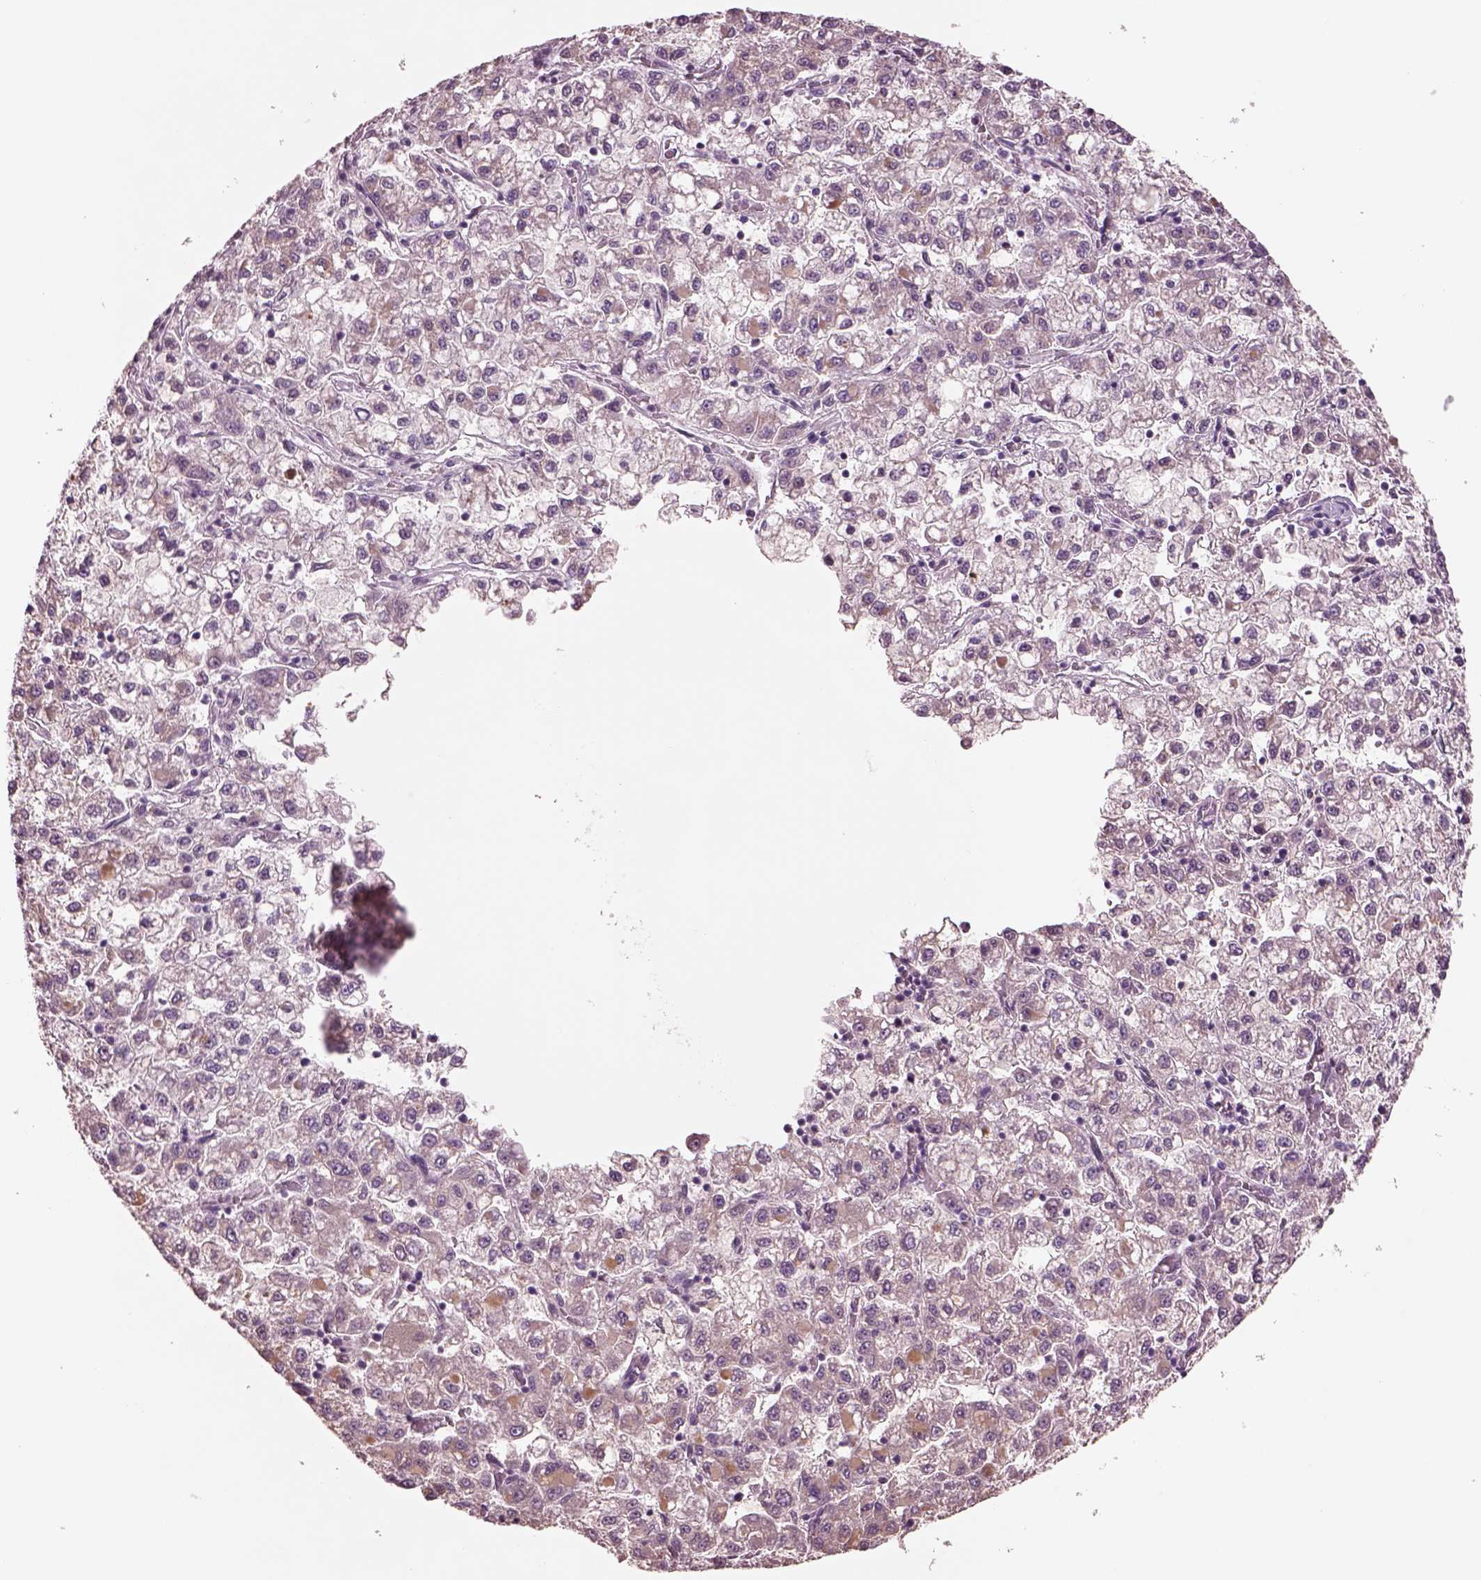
{"staining": {"intensity": "weak", "quantity": "<25%", "location": "cytoplasmic/membranous"}, "tissue": "liver cancer", "cell_type": "Tumor cells", "image_type": "cancer", "snomed": [{"axis": "morphology", "description": "Carcinoma, Hepatocellular, NOS"}, {"axis": "topography", "description": "Liver"}], "caption": "Immunohistochemistry (IHC) image of liver hepatocellular carcinoma stained for a protein (brown), which reveals no staining in tumor cells. (DAB IHC, high magnification).", "gene": "SEPHS1", "patient": {"sex": "male", "age": 40}}